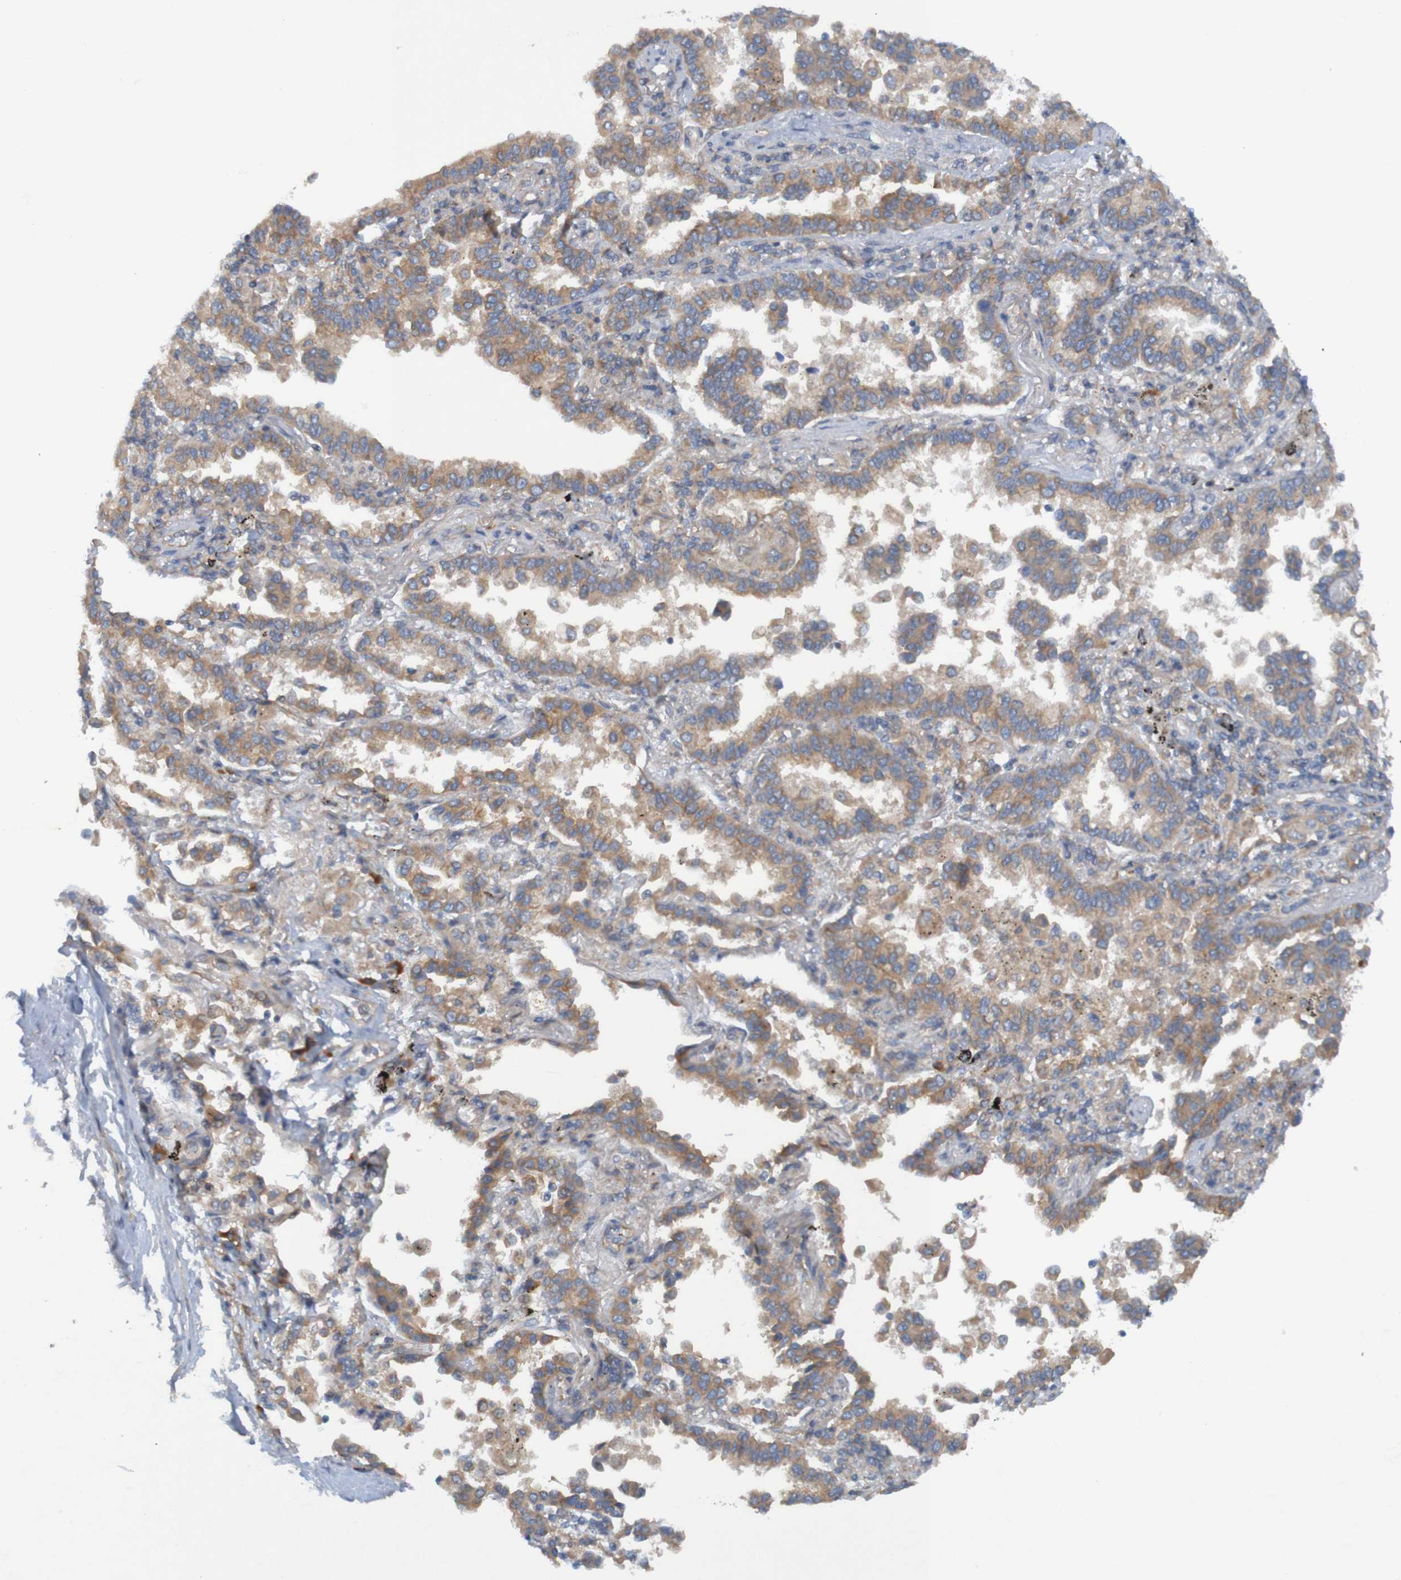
{"staining": {"intensity": "moderate", "quantity": ">75%", "location": "cytoplasmic/membranous"}, "tissue": "lung cancer", "cell_type": "Tumor cells", "image_type": "cancer", "snomed": [{"axis": "morphology", "description": "Normal tissue, NOS"}, {"axis": "morphology", "description": "Adenocarcinoma, NOS"}, {"axis": "topography", "description": "Lung"}], "caption": "Brown immunohistochemical staining in lung cancer (adenocarcinoma) displays moderate cytoplasmic/membranous staining in approximately >75% of tumor cells.", "gene": "DNAJC4", "patient": {"sex": "male", "age": 59}}